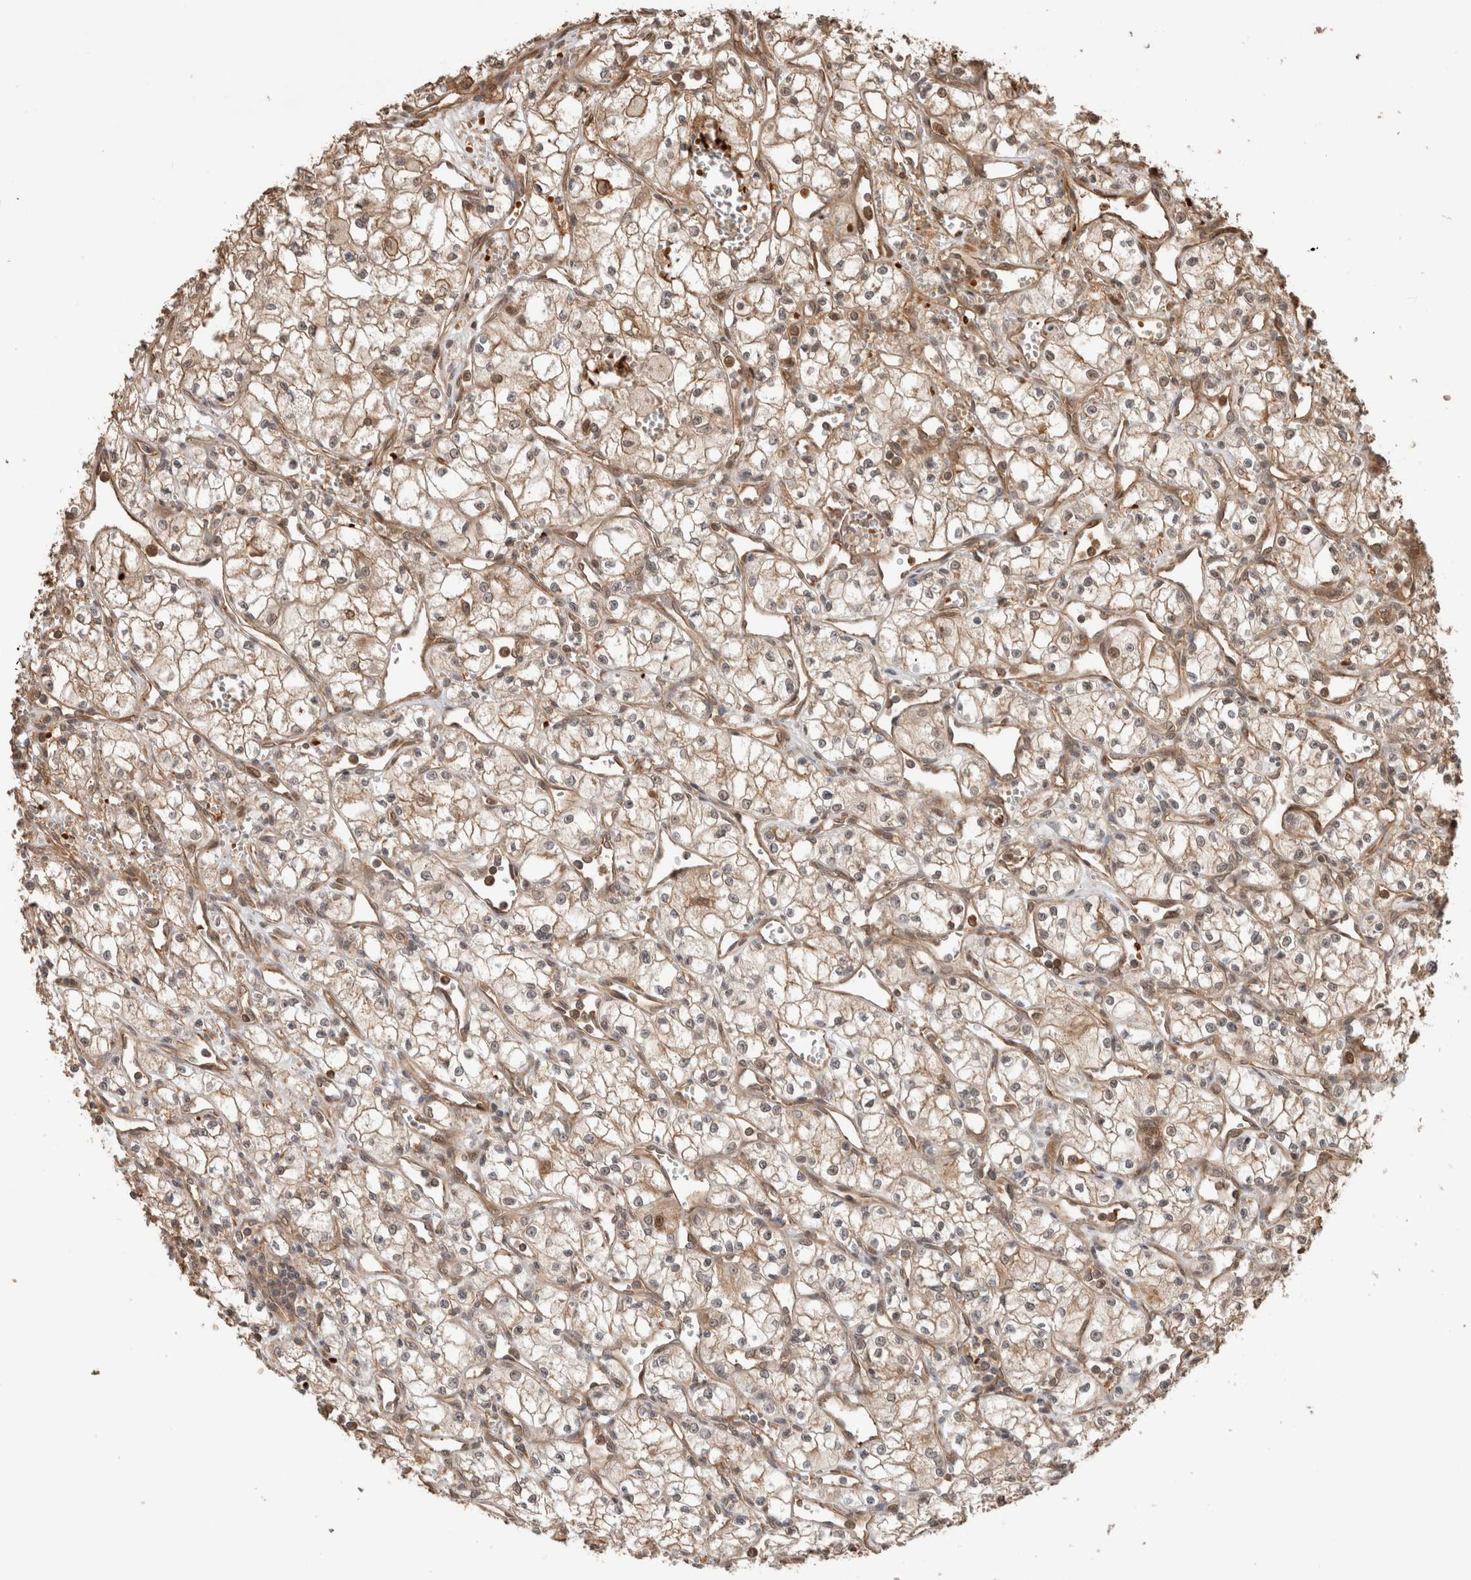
{"staining": {"intensity": "moderate", "quantity": ">75%", "location": "cytoplasmic/membranous"}, "tissue": "renal cancer", "cell_type": "Tumor cells", "image_type": "cancer", "snomed": [{"axis": "morphology", "description": "Adenocarcinoma, NOS"}, {"axis": "topography", "description": "Kidney"}], "caption": "This micrograph shows renal cancer (adenocarcinoma) stained with IHC to label a protein in brown. The cytoplasmic/membranous of tumor cells show moderate positivity for the protein. Nuclei are counter-stained blue.", "gene": "OTUD6B", "patient": {"sex": "male", "age": 59}}